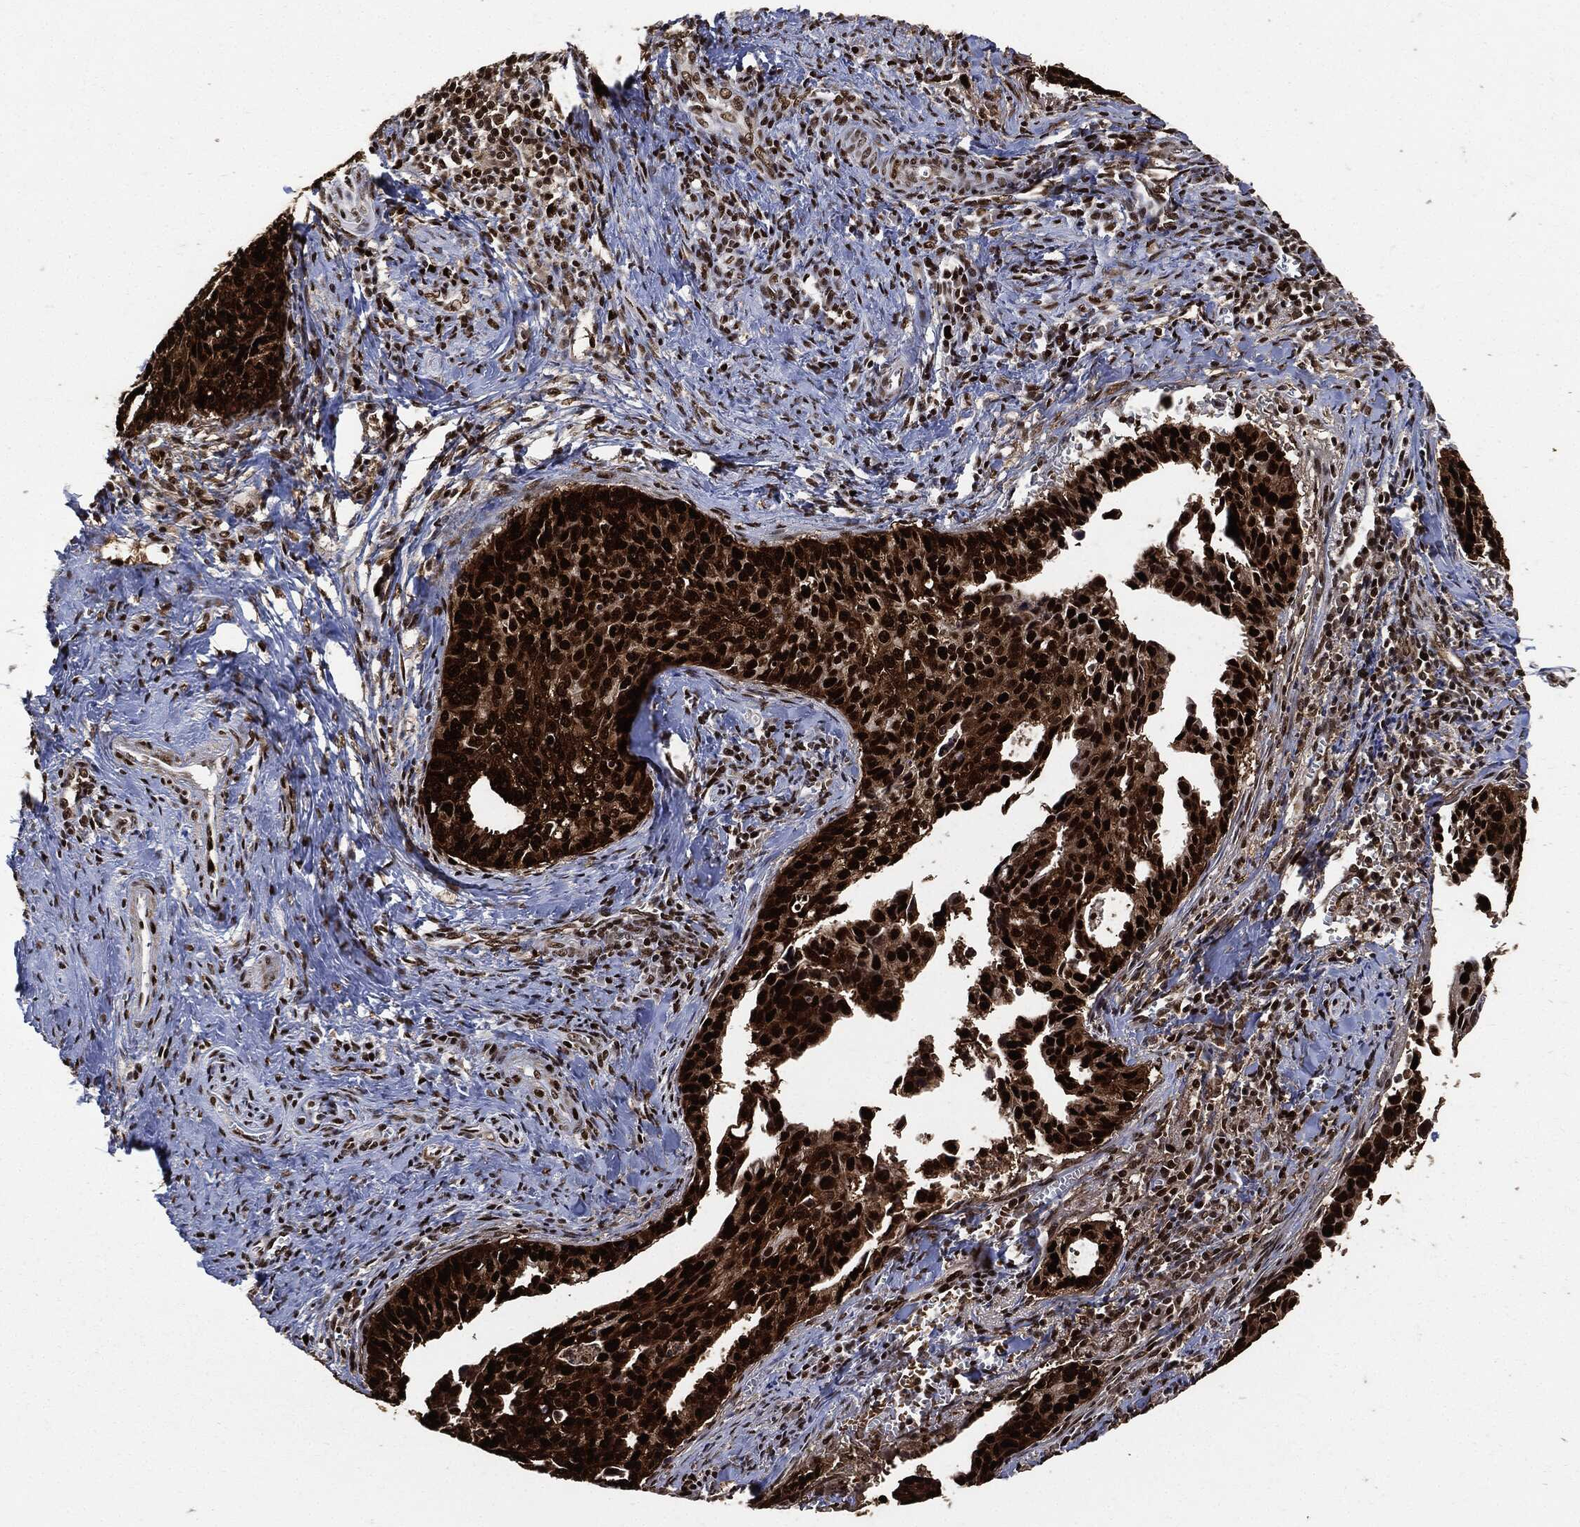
{"staining": {"intensity": "strong", "quantity": ">75%", "location": "nuclear"}, "tissue": "cervical cancer", "cell_type": "Tumor cells", "image_type": "cancer", "snomed": [{"axis": "morphology", "description": "Squamous cell carcinoma, NOS"}, {"axis": "topography", "description": "Cervix"}], "caption": "High-power microscopy captured an immunohistochemistry (IHC) image of squamous cell carcinoma (cervical), revealing strong nuclear positivity in about >75% of tumor cells.", "gene": "PCNA", "patient": {"sex": "female", "age": 29}}